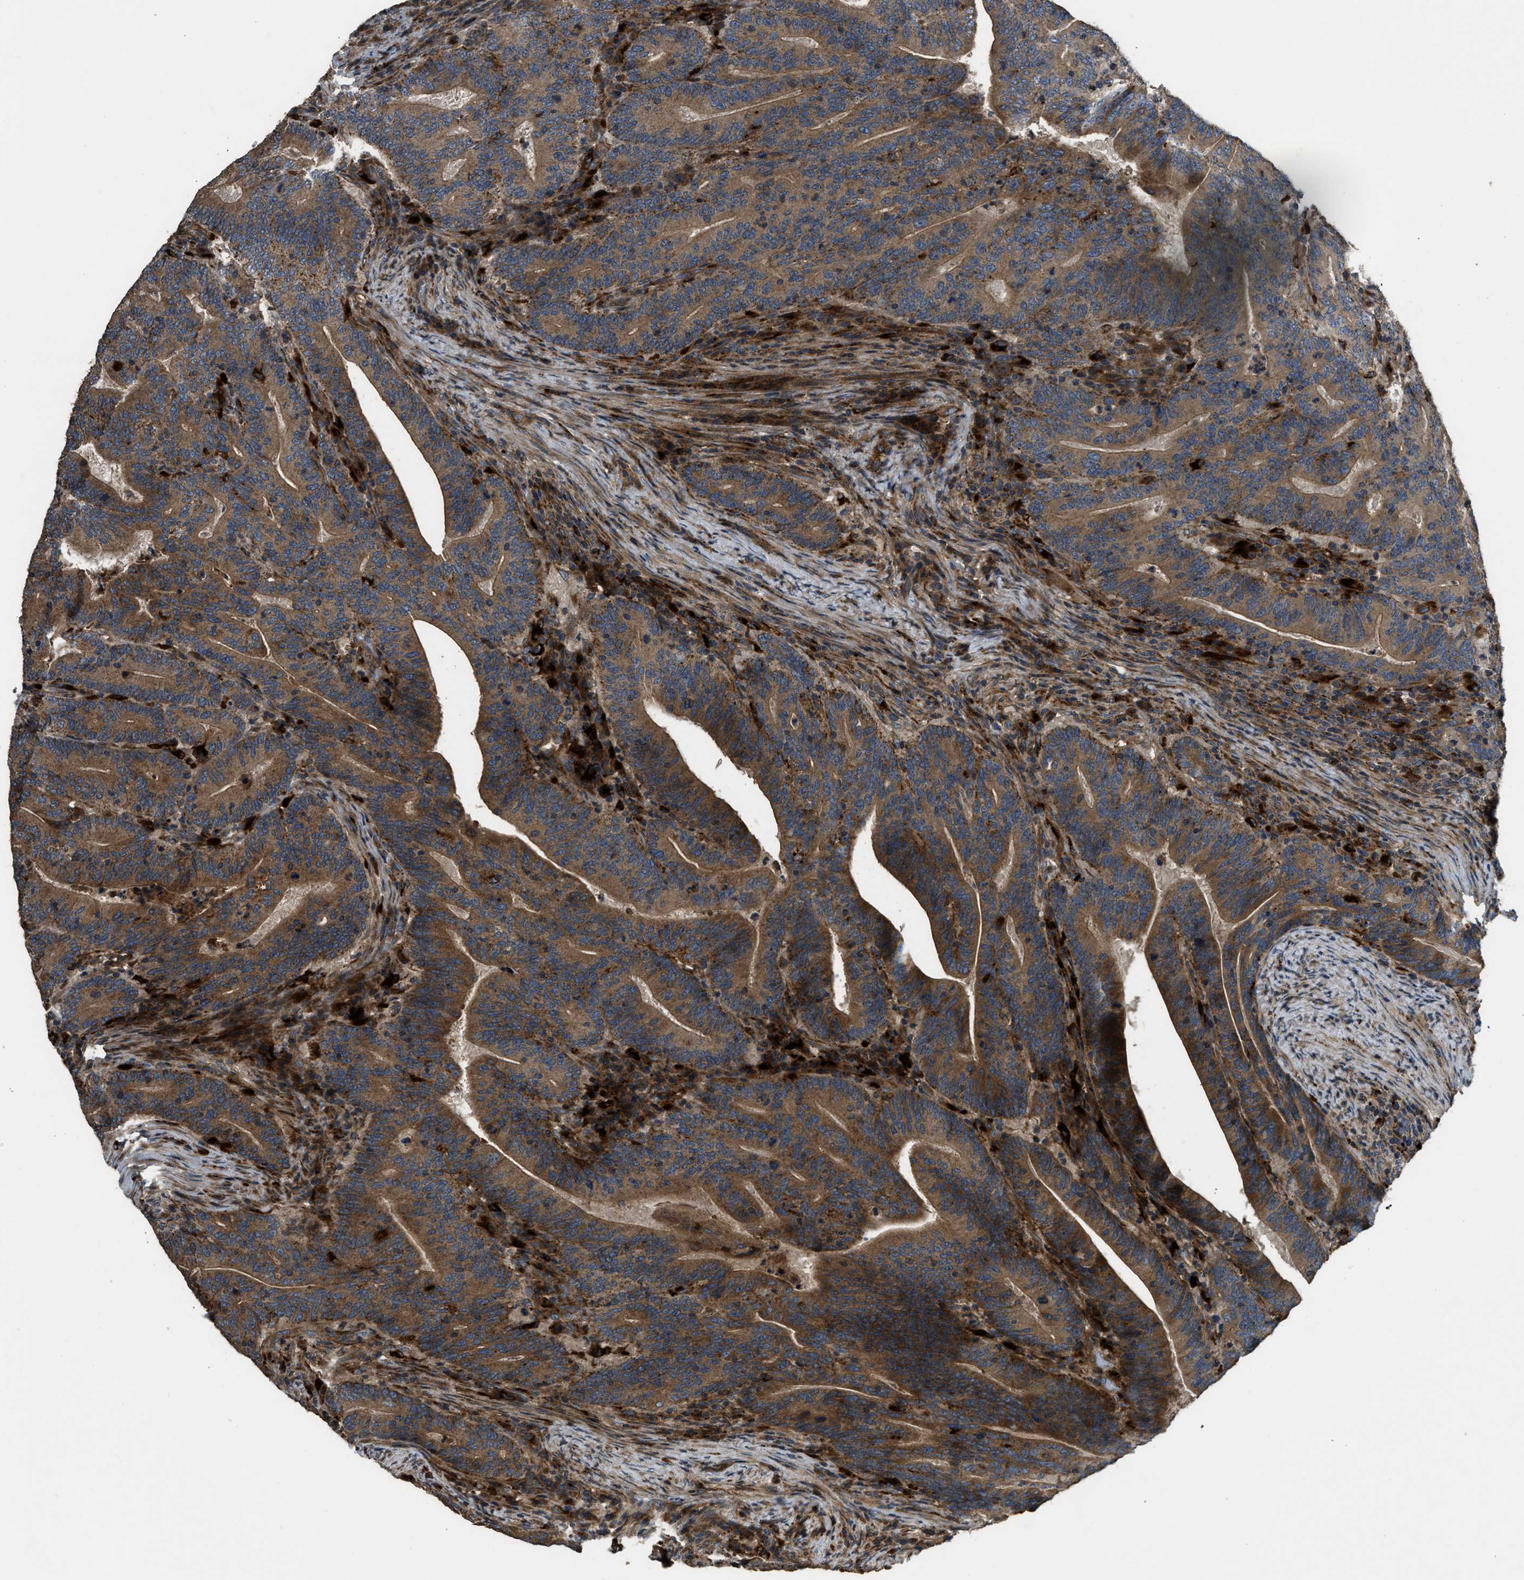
{"staining": {"intensity": "strong", "quantity": ">75%", "location": "cytoplasmic/membranous"}, "tissue": "colorectal cancer", "cell_type": "Tumor cells", "image_type": "cancer", "snomed": [{"axis": "morphology", "description": "Adenocarcinoma, NOS"}, {"axis": "topography", "description": "Colon"}], "caption": "Adenocarcinoma (colorectal) stained with a brown dye demonstrates strong cytoplasmic/membranous positive staining in about >75% of tumor cells.", "gene": "GGH", "patient": {"sex": "female", "age": 66}}